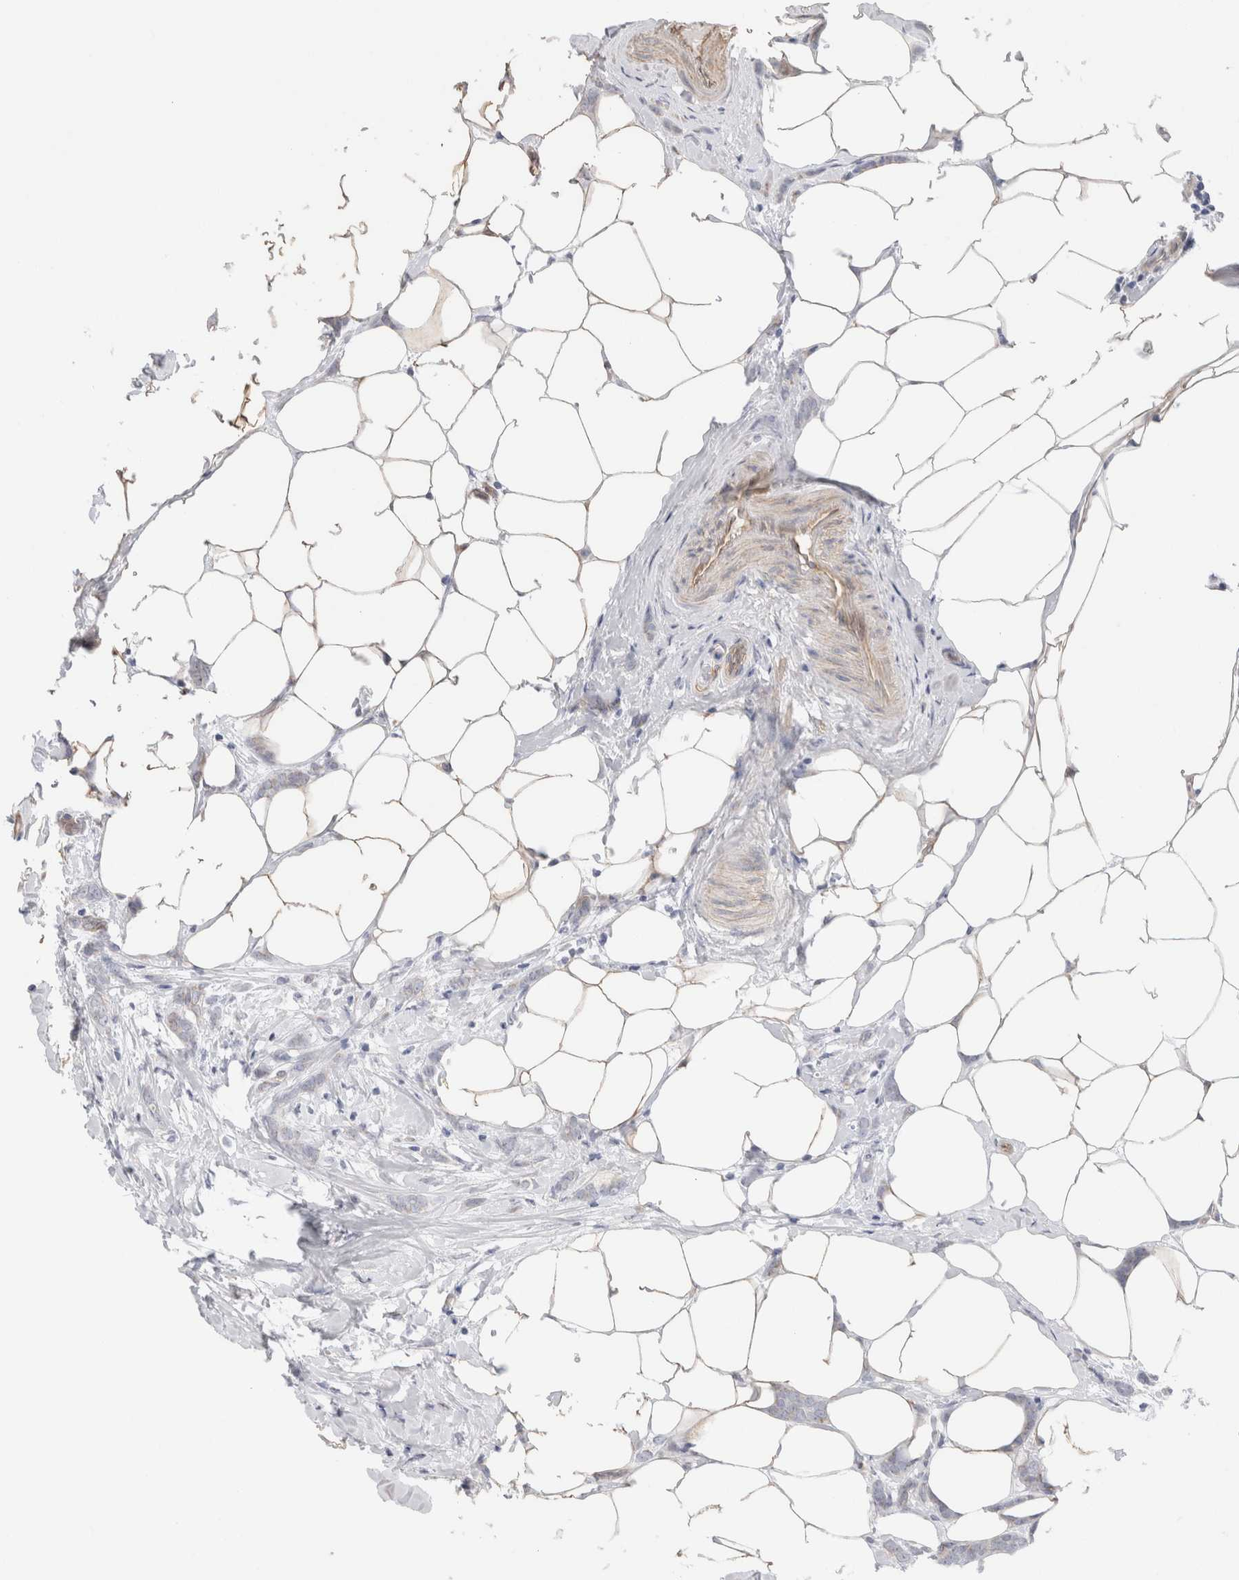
{"staining": {"intensity": "negative", "quantity": "none", "location": "none"}, "tissue": "breast cancer", "cell_type": "Tumor cells", "image_type": "cancer", "snomed": [{"axis": "morphology", "description": "Lobular carcinoma, in situ"}, {"axis": "morphology", "description": "Lobular carcinoma"}, {"axis": "topography", "description": "Breast"}], "caption": "An IHC photomicrograph of breast cancer is shown. There is no staining in tumor cells of breast cancer.", "gene": "CAAP1", "patient": {"sex": "female", "age": 41}}